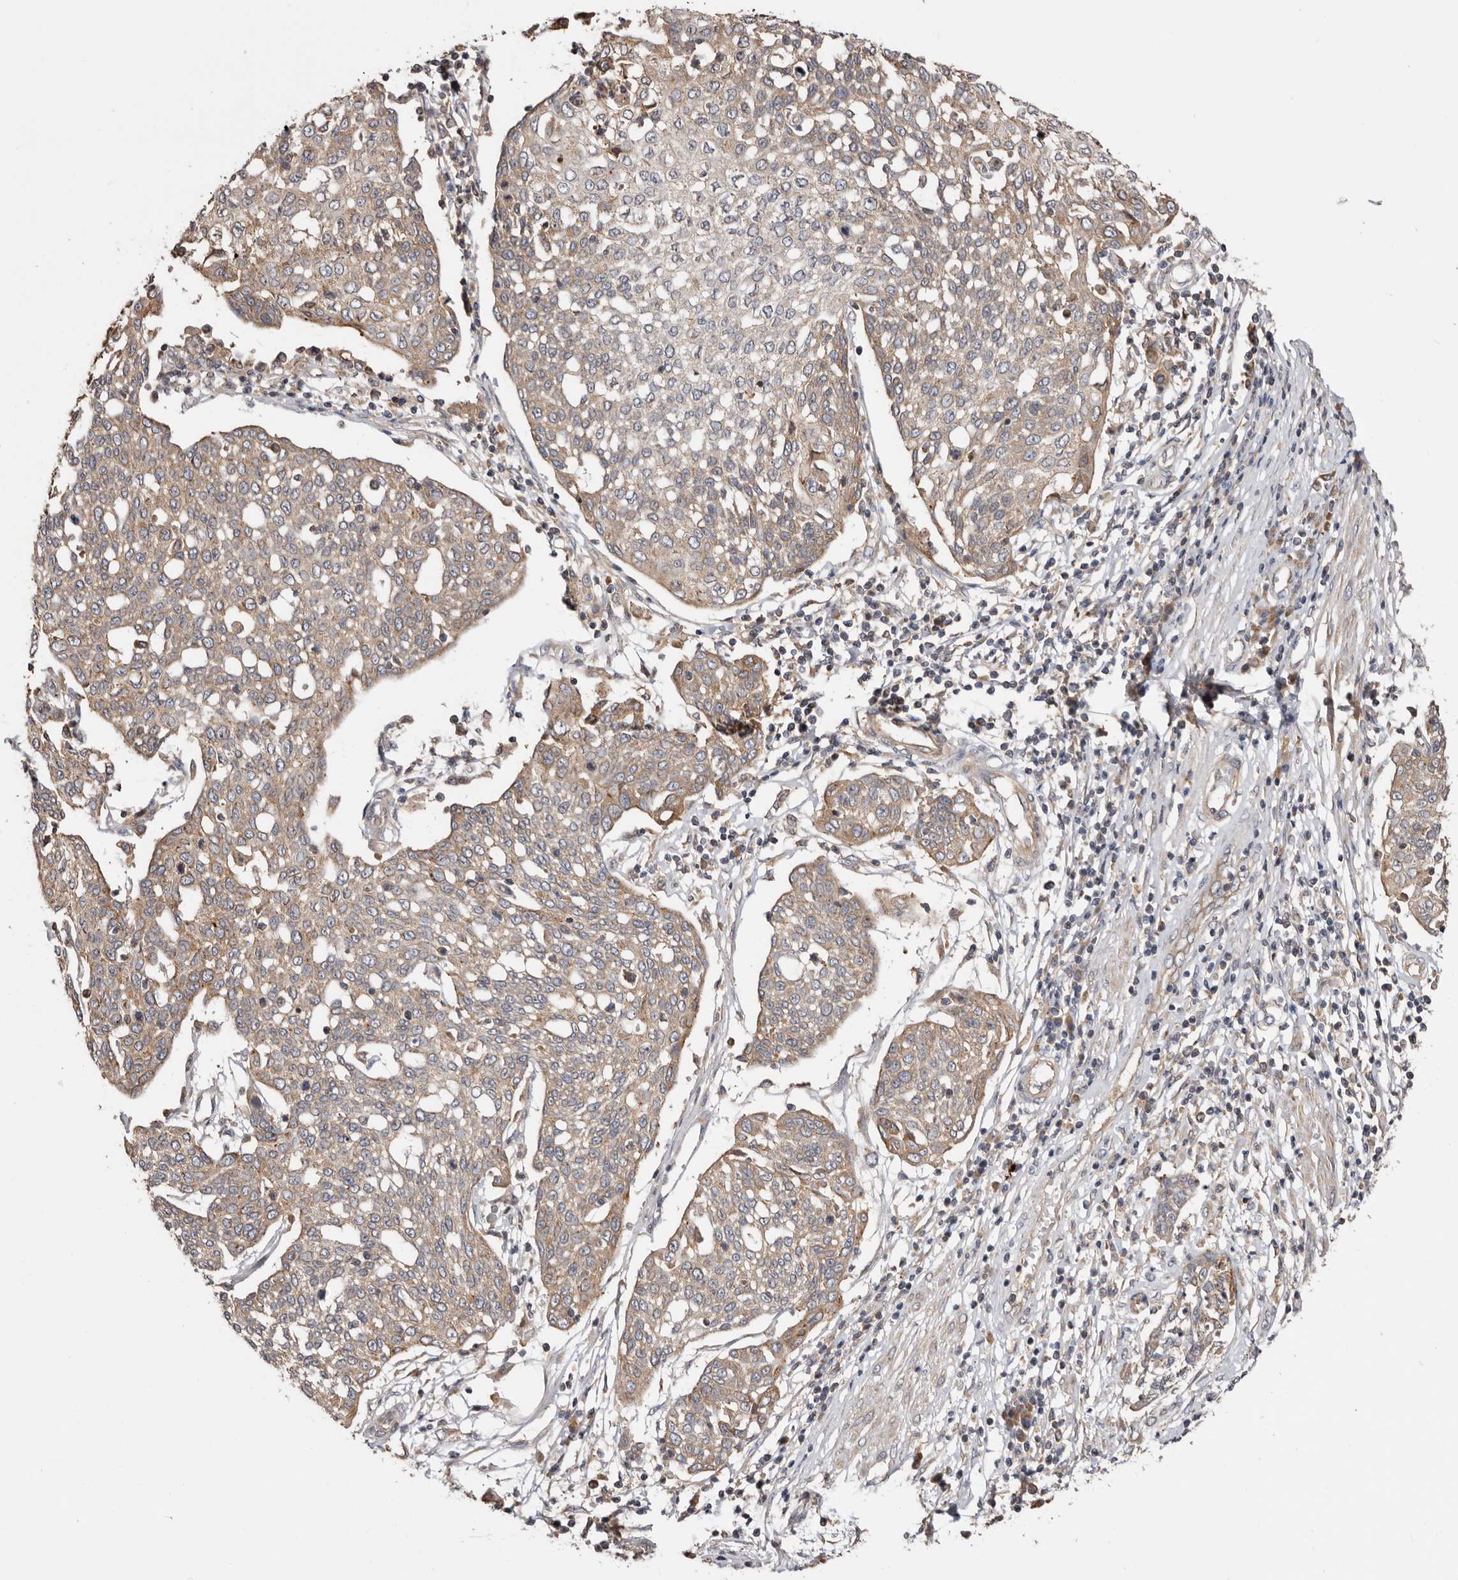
{"staining": {"intensity": "weak", "quantity": ">75%", "location": "cytoplasmic/membranous"}, "tissue": "cervical cancer", "cell_type": "Tumor cells", "image_type": "cancer", "snomed": [{"axis": "morphology", "description": "Squamous cell carcinoma, NOS"}, {"axis": "topography", "description": "Cervix"}], "caption": "The histopathology image reveals staining of squamous cell carcinoma (cervical), revealing weak cytoplasmic/membranous protein expression (brown color) within tumor cells.", "gene": "TMUB1", "patient": {"sex": "female", "age": 34}}